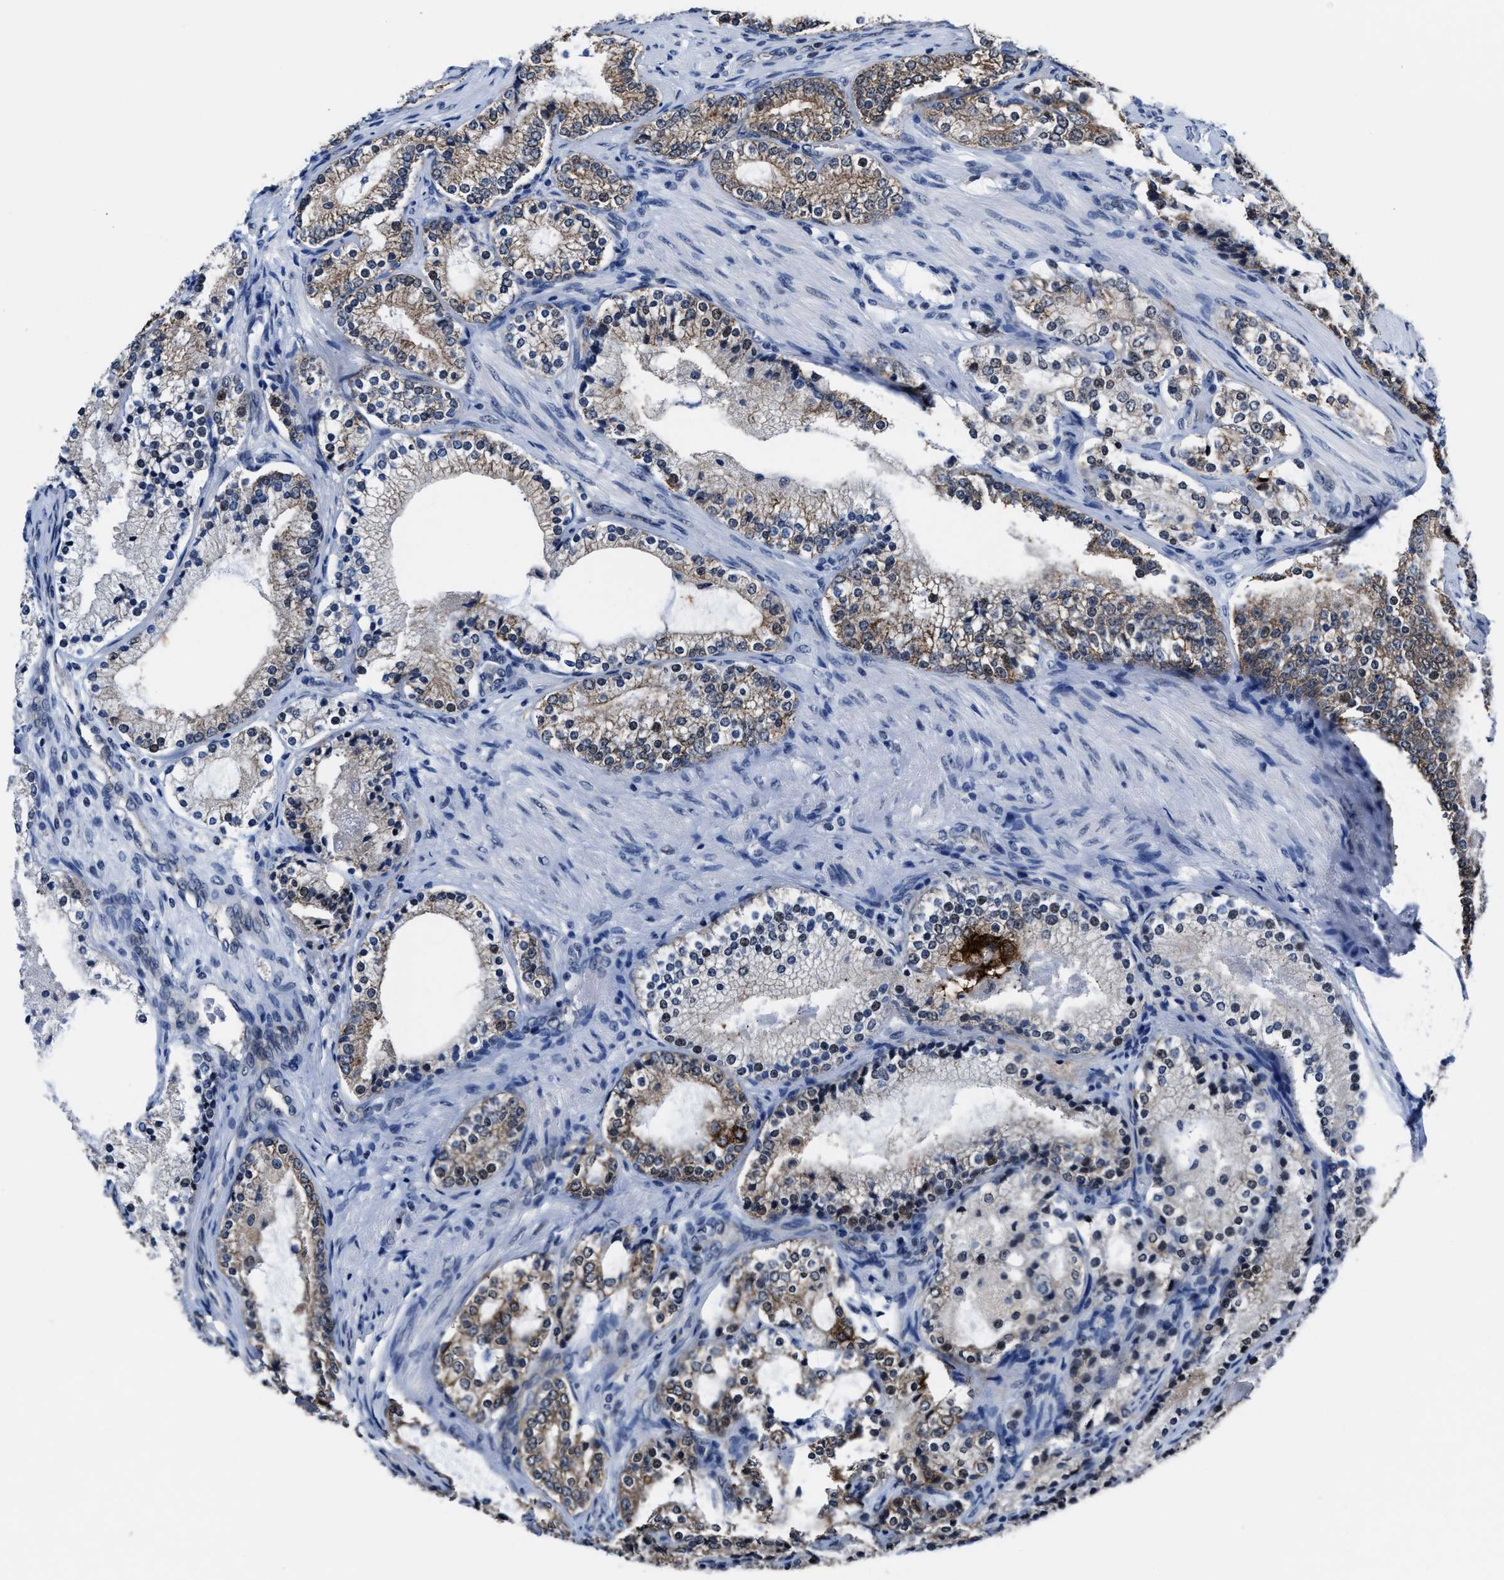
{"staining": {"intensity": "moderate", "quantity": ">75%", "location": "cytoplasmic/membranous"}, "tissue": "prostate cancer", "cell_type": "Tumor cells", "image_type": "cancer", "snomed": [{"axis": "morphology", "description": "Adenocarcinoma, High grade"}, {"axis": "topography", "description": "Prostate"}], "caption": "This photomicrograph shows immunohistochemistry staining of human adenocarcinoma (high-grade) (prostate), with medium moderate cytoplasmic/membranous expression in about >75% of tumor cells.", "gene": "MARCKSL1", "patient": {"sex": "male", "age": 63}}